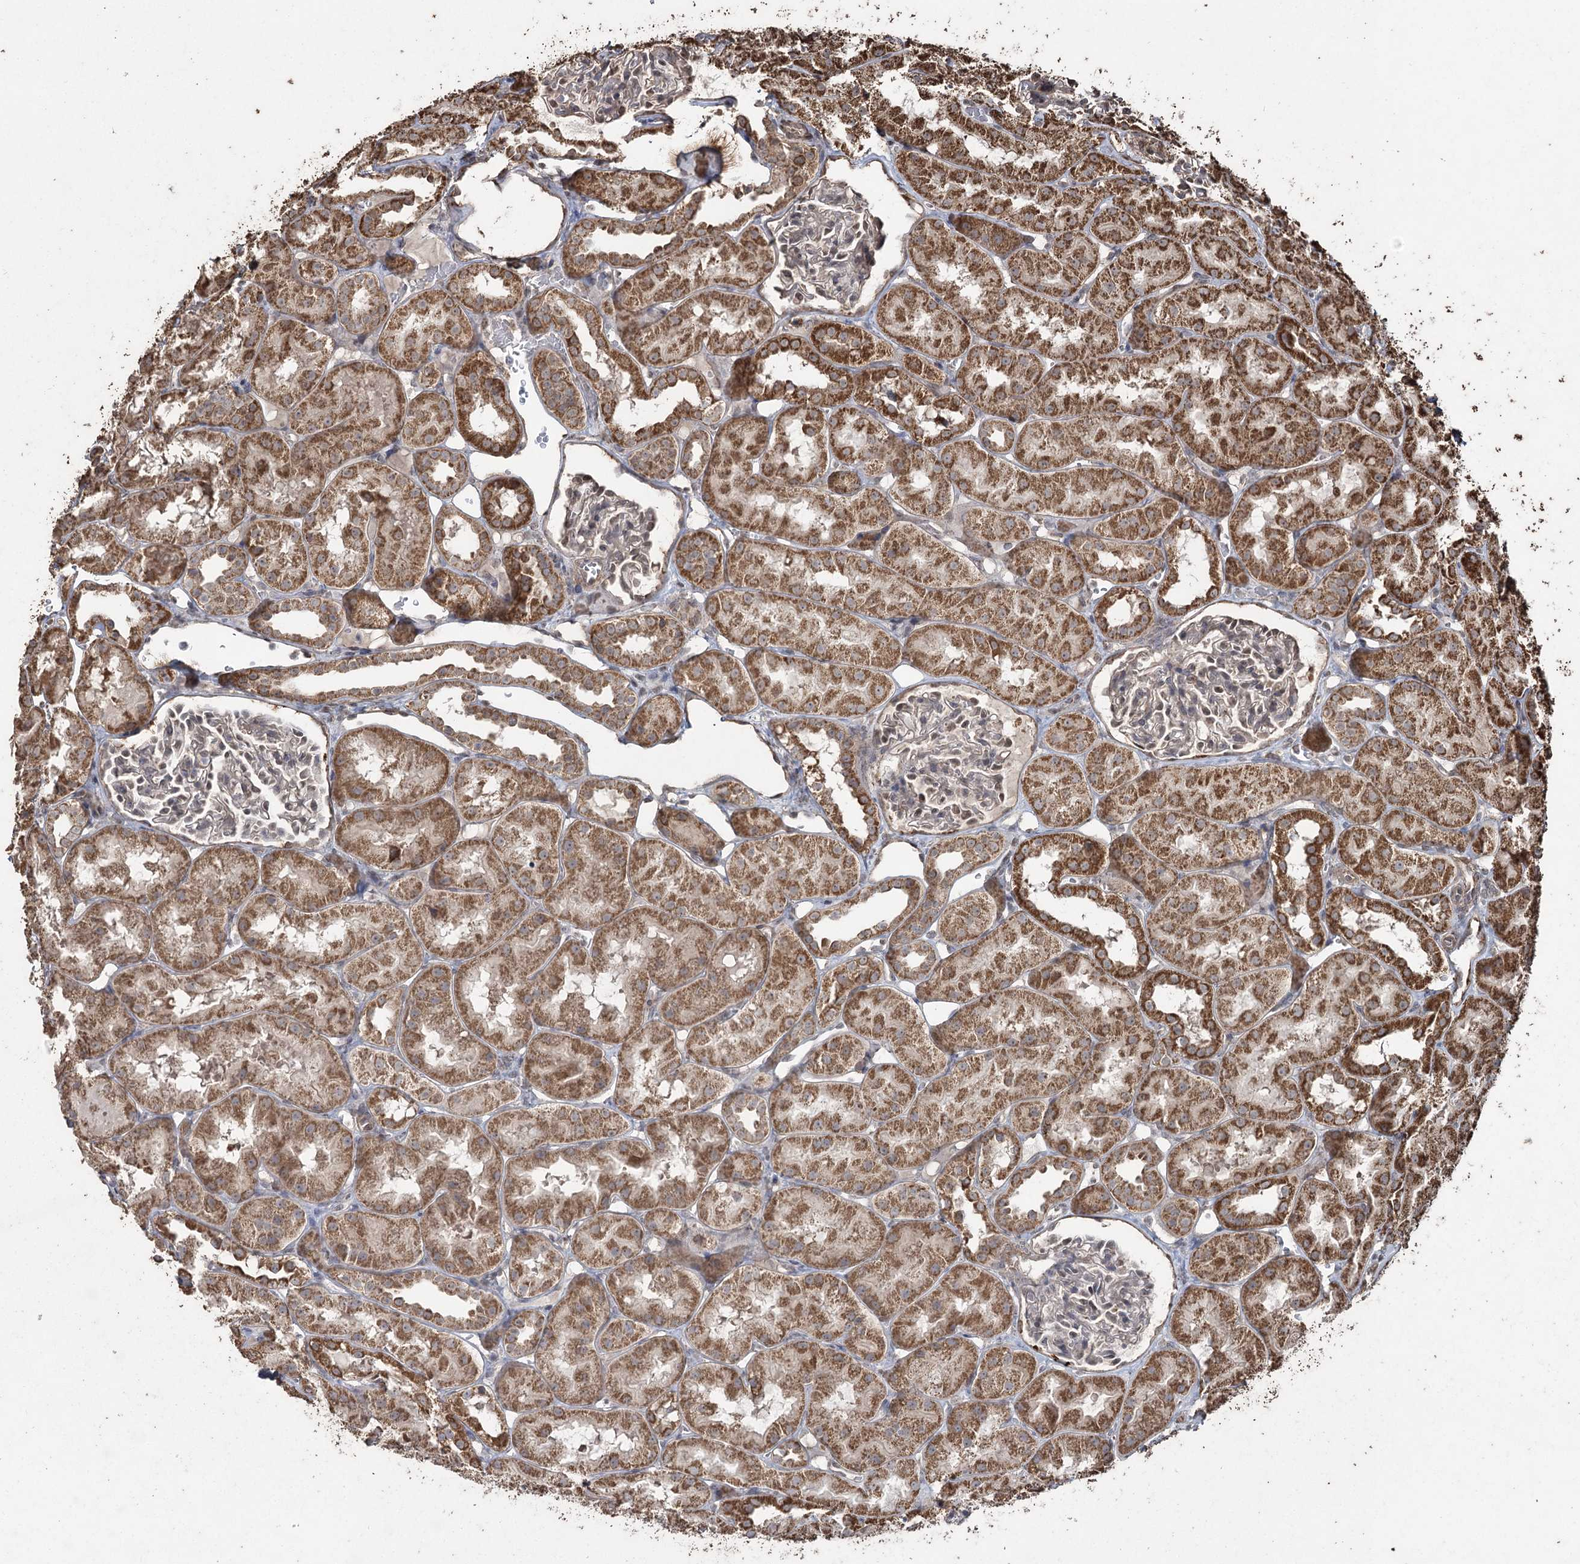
{"staining": {"intensity": "moderate", "quantity": "<25%", "location": "cytoplasmic/membranous,nuclear"}, "tissue": "kidney", "cell_type": "Cells in glomeruli", "image_type": "normal", "snomed": [{"axis": "morphology", "description": "Normal tissue, NOS"}, {"axis": "topography", "description": "Kidney"}, {"axis": "topography", "description": "Urinary bladder"}], "caption": "Human kidney stained for a protein (brown) demonstrates moderate cytoplasmic/membranous,nuclear positive staining in approximately <25% of cells in glomeruli.", "gene": "SLF2", "patient": {"sex": "male", "age": 16}}